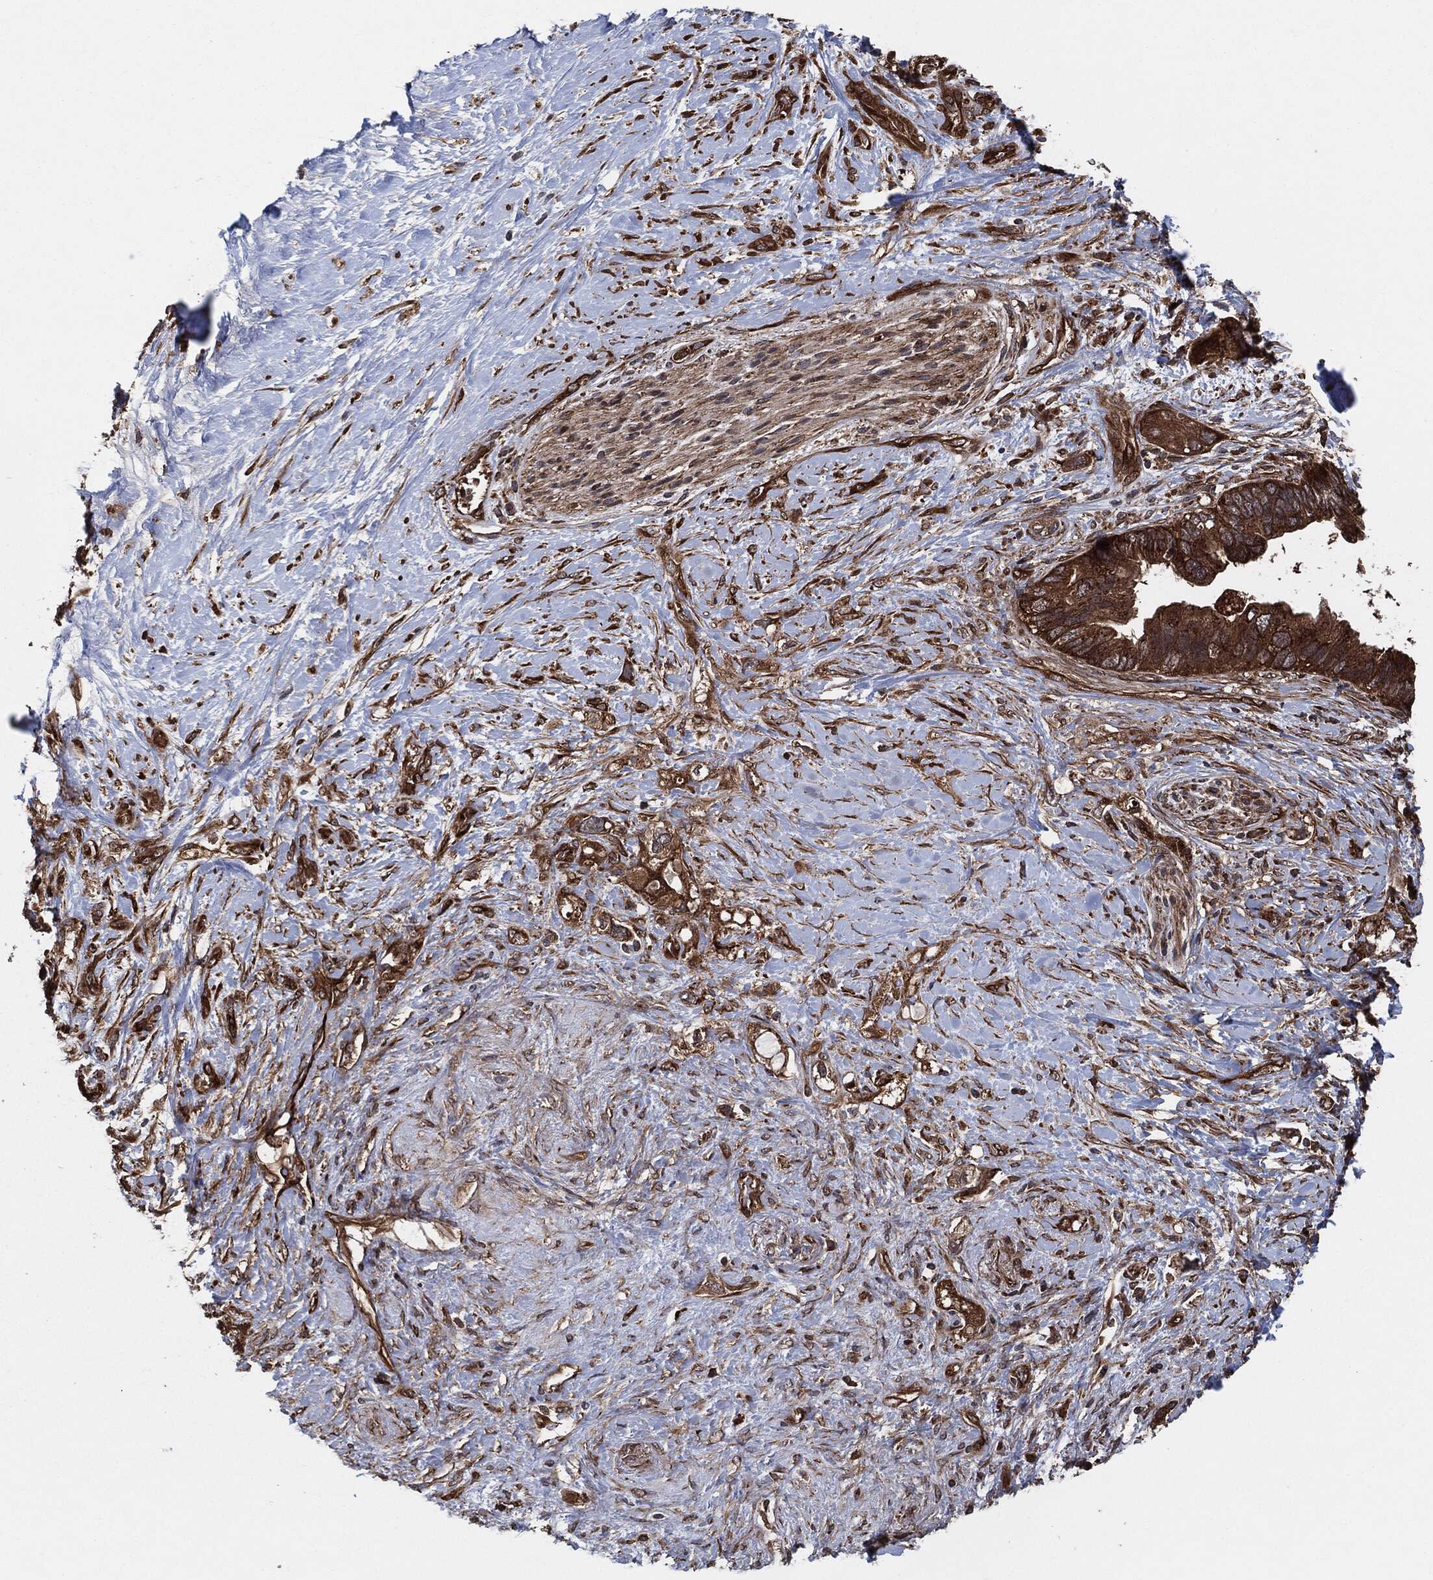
{"staining": {"intensity": "strong", "quantity": ">75%", "location": "cytoplasmic/membranous"}, "tissue": "pancreatic cancer", "cell_type": "Tumor cells", "image_type": "cancer", "snomed": [{"axis": "morphology", "description": "Adenocarcinoma, NOS"}, {"axis": "topography", "description": "Pancreas"}], "caption": "IHC of pancreatic adenocarcinoma displays high levels of strong cytoplasmic/membranous staining in approximately >75% of tumor cells.", "gene": "BCAR1", "patient": {"sex": "female", "age": 56}}